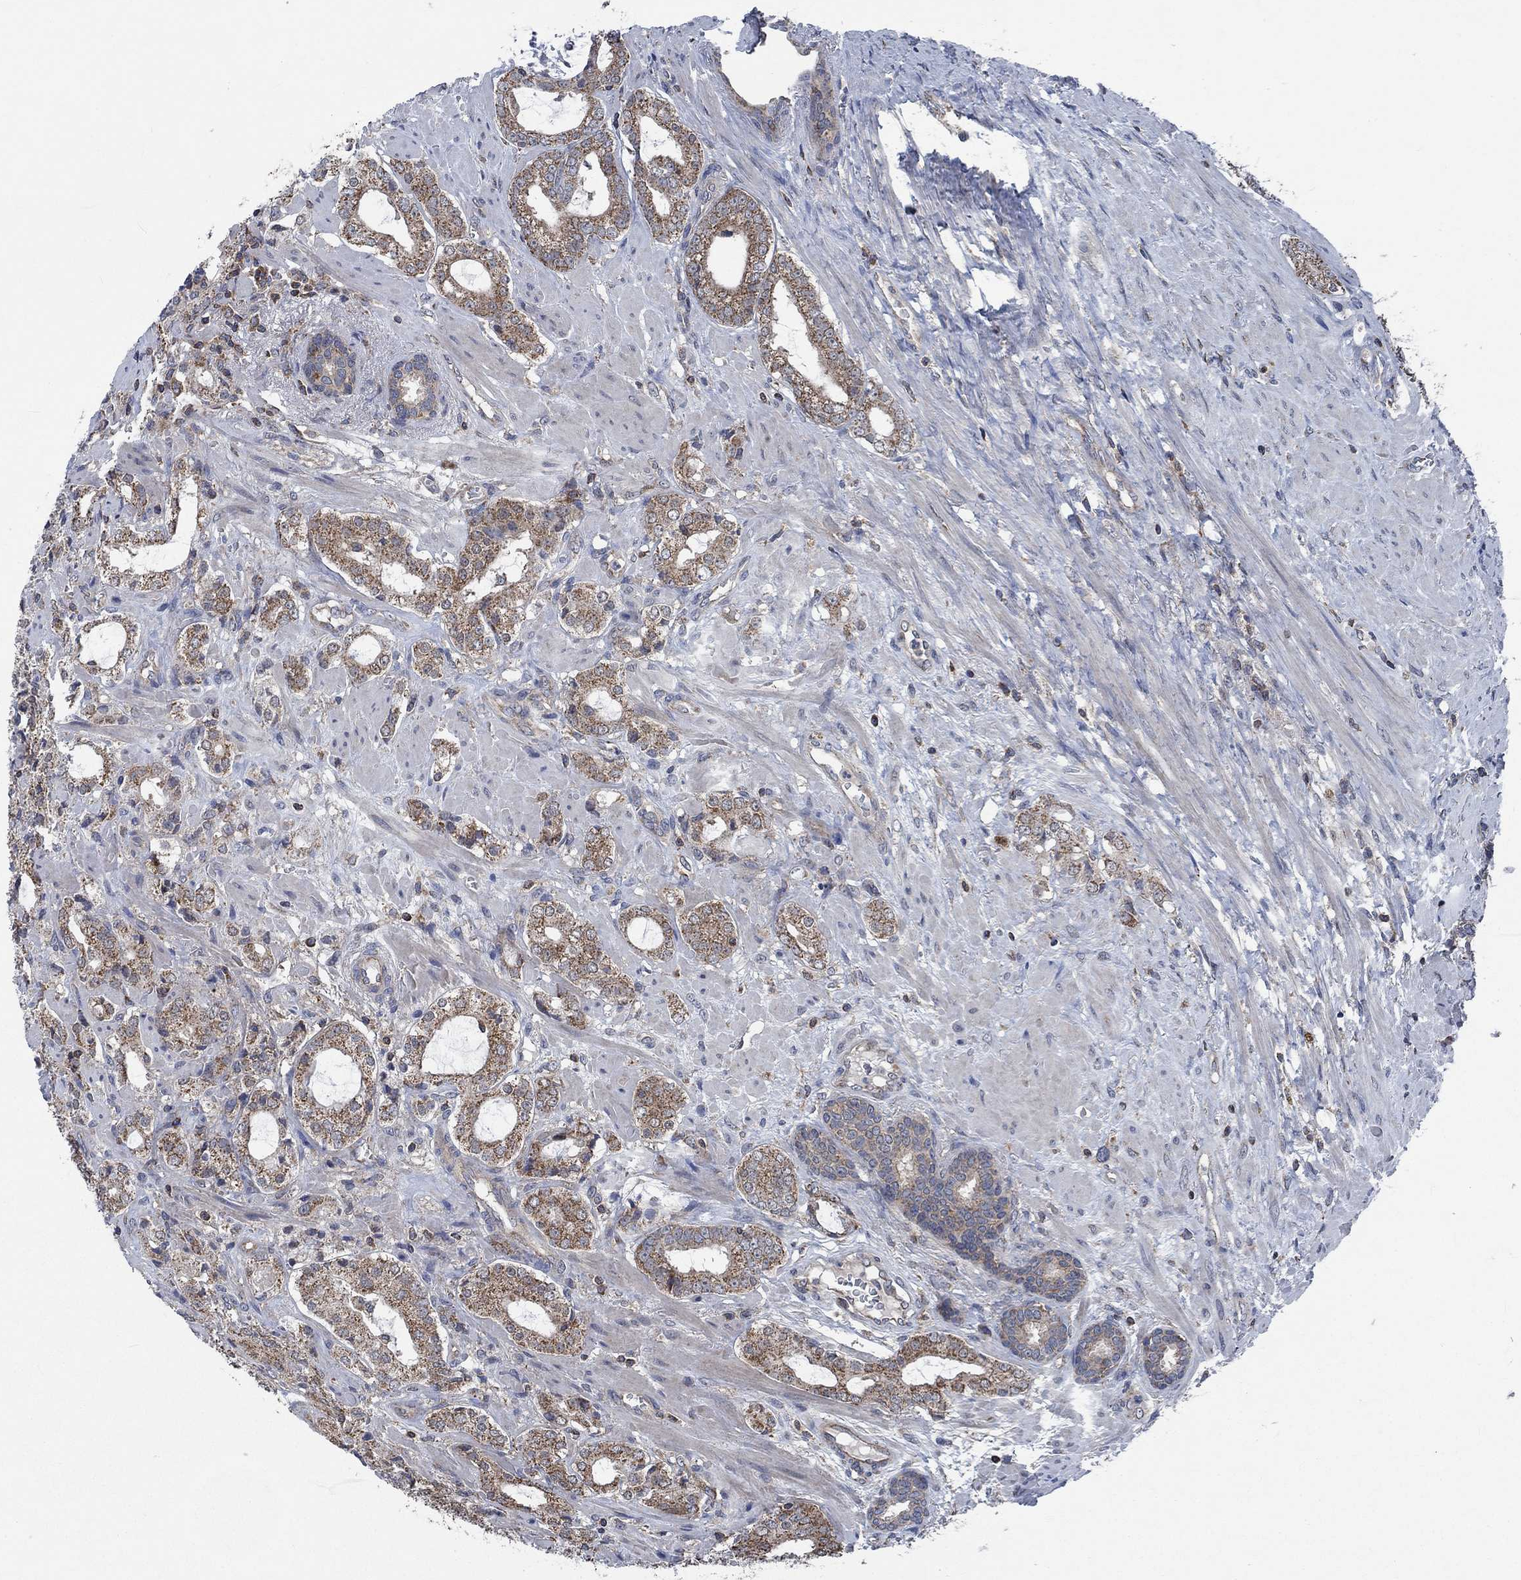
{"staining": {"intensity": "moderate", "quantity": ">75%", "location": "cytoplasmic/membranous"}, "tissue": "prostate cancer", "cell_type": "Tumor cells", "image_type": "cancer", "snomed": [{"axis": "morphology", "description": "Adenocarcinoma, NOS"}, {"axis": "topography", "description": "Prostate"}], "caption": "Prostate cancer (adenocarcinoma) stained with a protein marker shows moderate staining in tumor cells.", "gene": "STXBP6", "patient": {"sex": "male", "age": 66}}